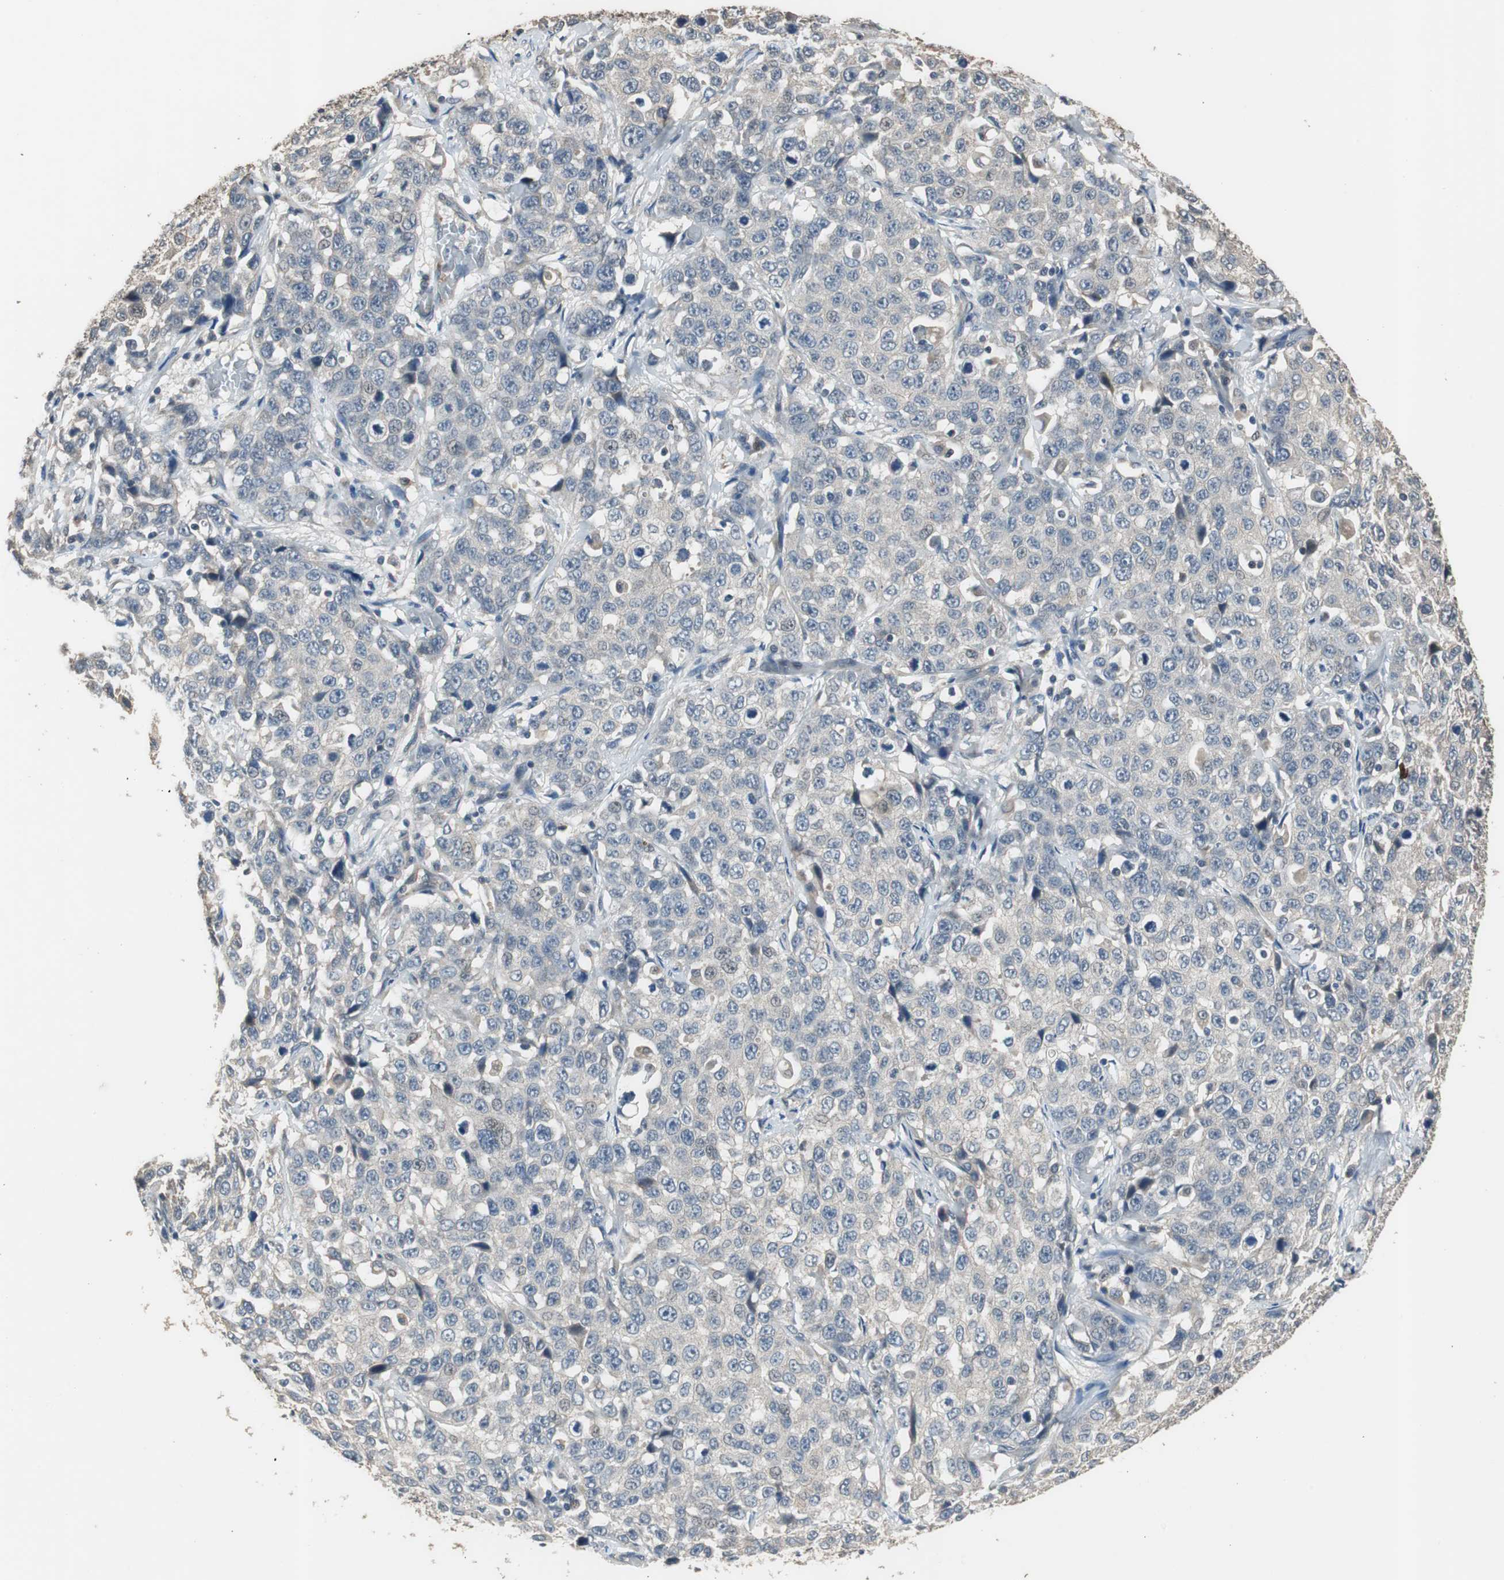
{"staining": {"intensity": "negative", "quantity": "none", "location": "none"}, "tissue": "stomach cancer", "cell_type": "Tumor cells", "image_type": "cancer", "snomed": [{"axis": "morphology", "description": "Normal tissue, NOS"}, {"axis": "morphology", "description": "Adenocarcinoma, NOS"}, {"axis": "topography", "description": "Stomach"}], "caption": "Immunohistochemical staining of human stomach cancer (adenocarcinoma) demonstrates no significant staining in tumor cells.", "gene": "PI4KB", "patient": {"sex": "male", "age": 48}}